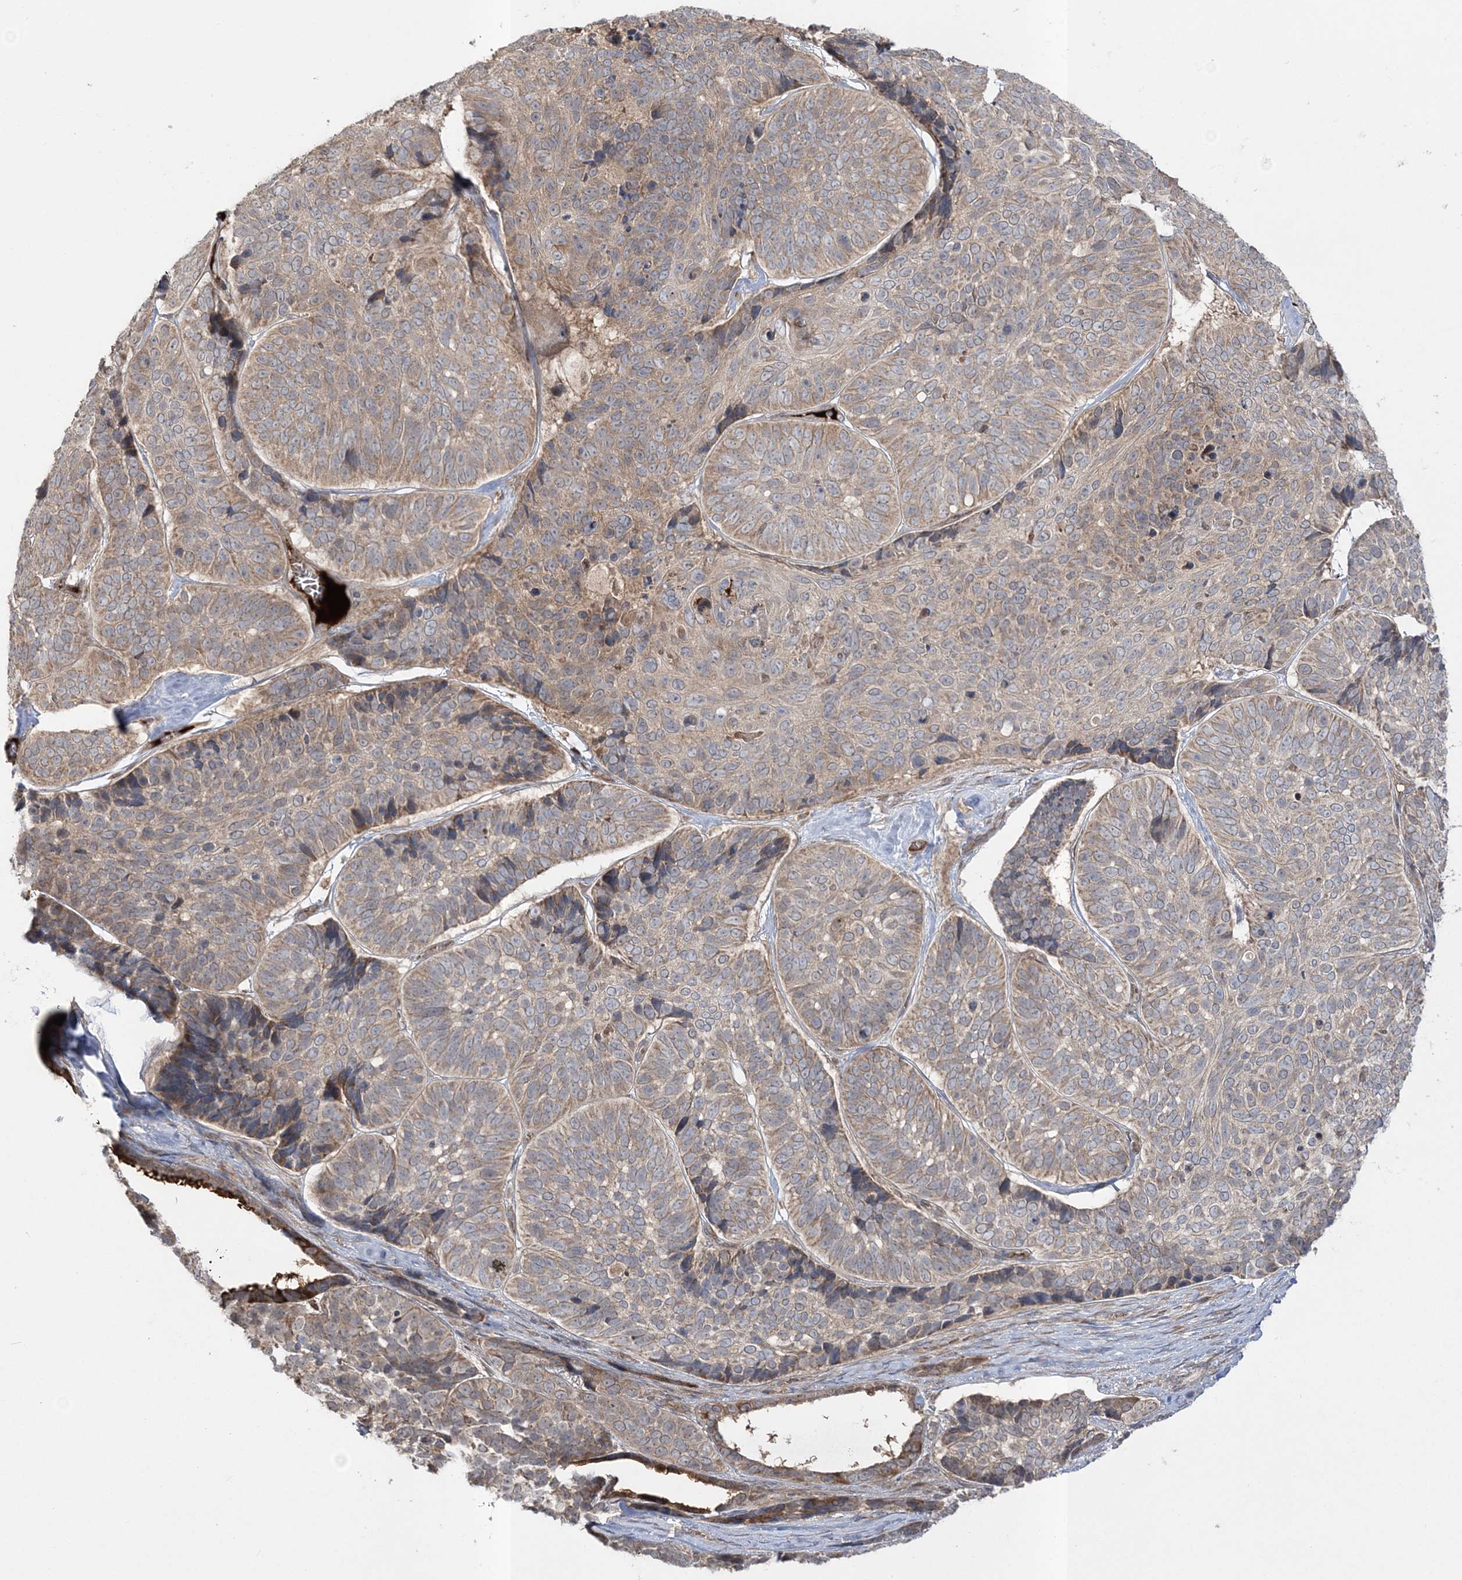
{"staining": {"intensity": "weak", "quantity": ">75%", "location": "cytoplasmic/membranous"}, "tissue": "skin cancer", "cell_type": "Tumor cells", "image_type": "cancer", "snomed": [{"axis": "morphology", "description": "Basal cell carcinoma"}, {"axis": "topography", "description": "Skin"}], "caption": "Immunohistochemistry staining of basal cell carcinoma (skin), which reveals low levels of weak cytoplasmic/membranous expression in approximately >75% of tumor cells indicating weak cytoplasmic/membranous protein staining. The staining was performed using DAB (brown) for protein detection and nuclei were counterstained in hematoxylin (blue).", "gene": "MOCS2", "patient": {"sex": "male", "age": 62}}